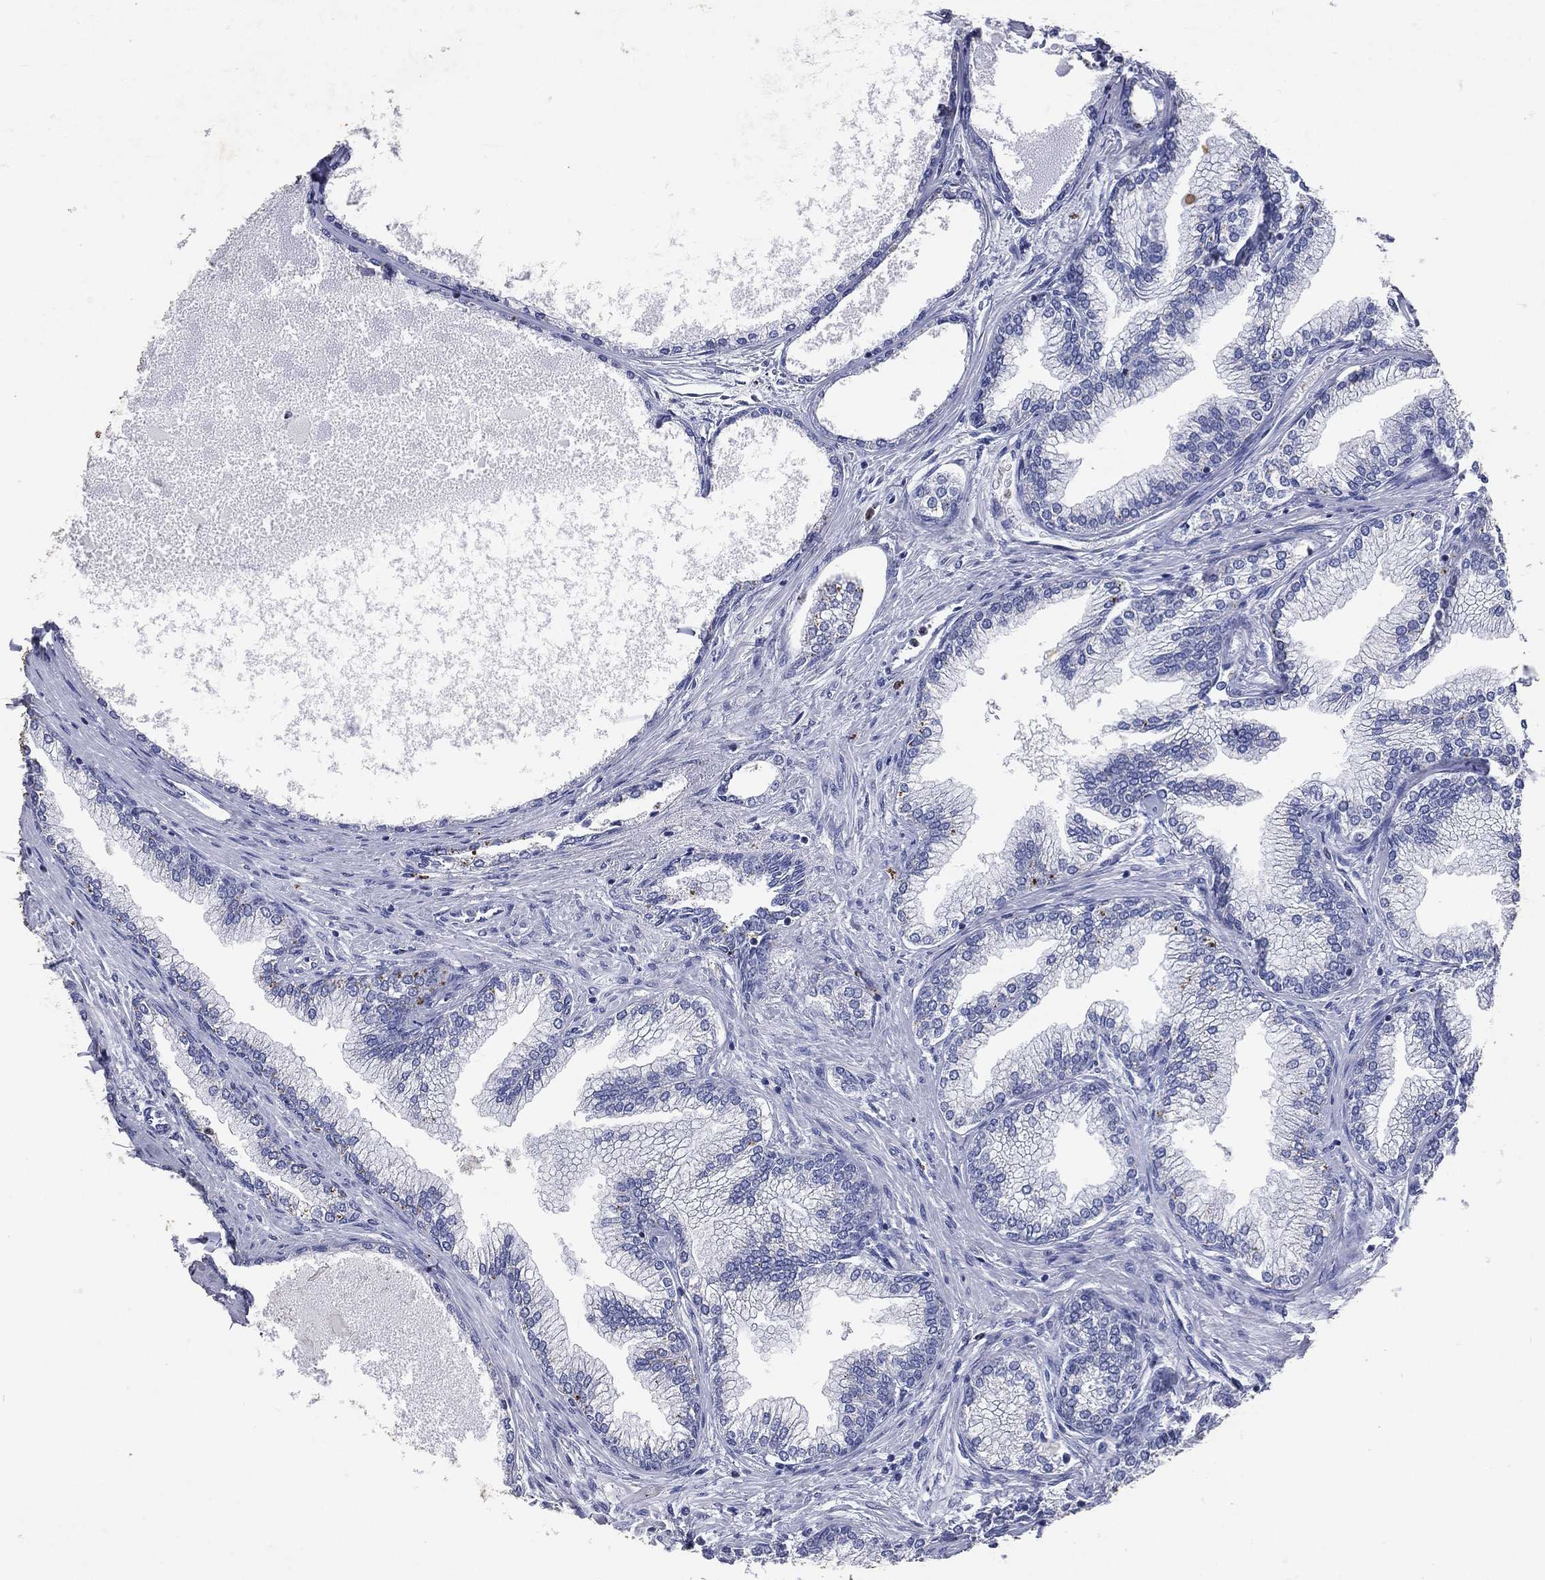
{"staining": {"intensity": "negative", "quantity": "none", "location": "none"}, "tissue": "prostate", "cell_type": "Glandular cells", "image_type": "normal", "snomed": [{"axis": "morphology", "description": "Normal tissue, NOS"}, {"axis": "topography", "description": "Prostate"}], "caption": "Immunohistochemical staining of normal prostate shows no significant positivity in glandular cells. (DAB (3,3'-diaminobenzidine) IHC with hematoxylin counter stain).", "gene": "SLC34A2", "patient": {"sex": "male", "age": 72}}